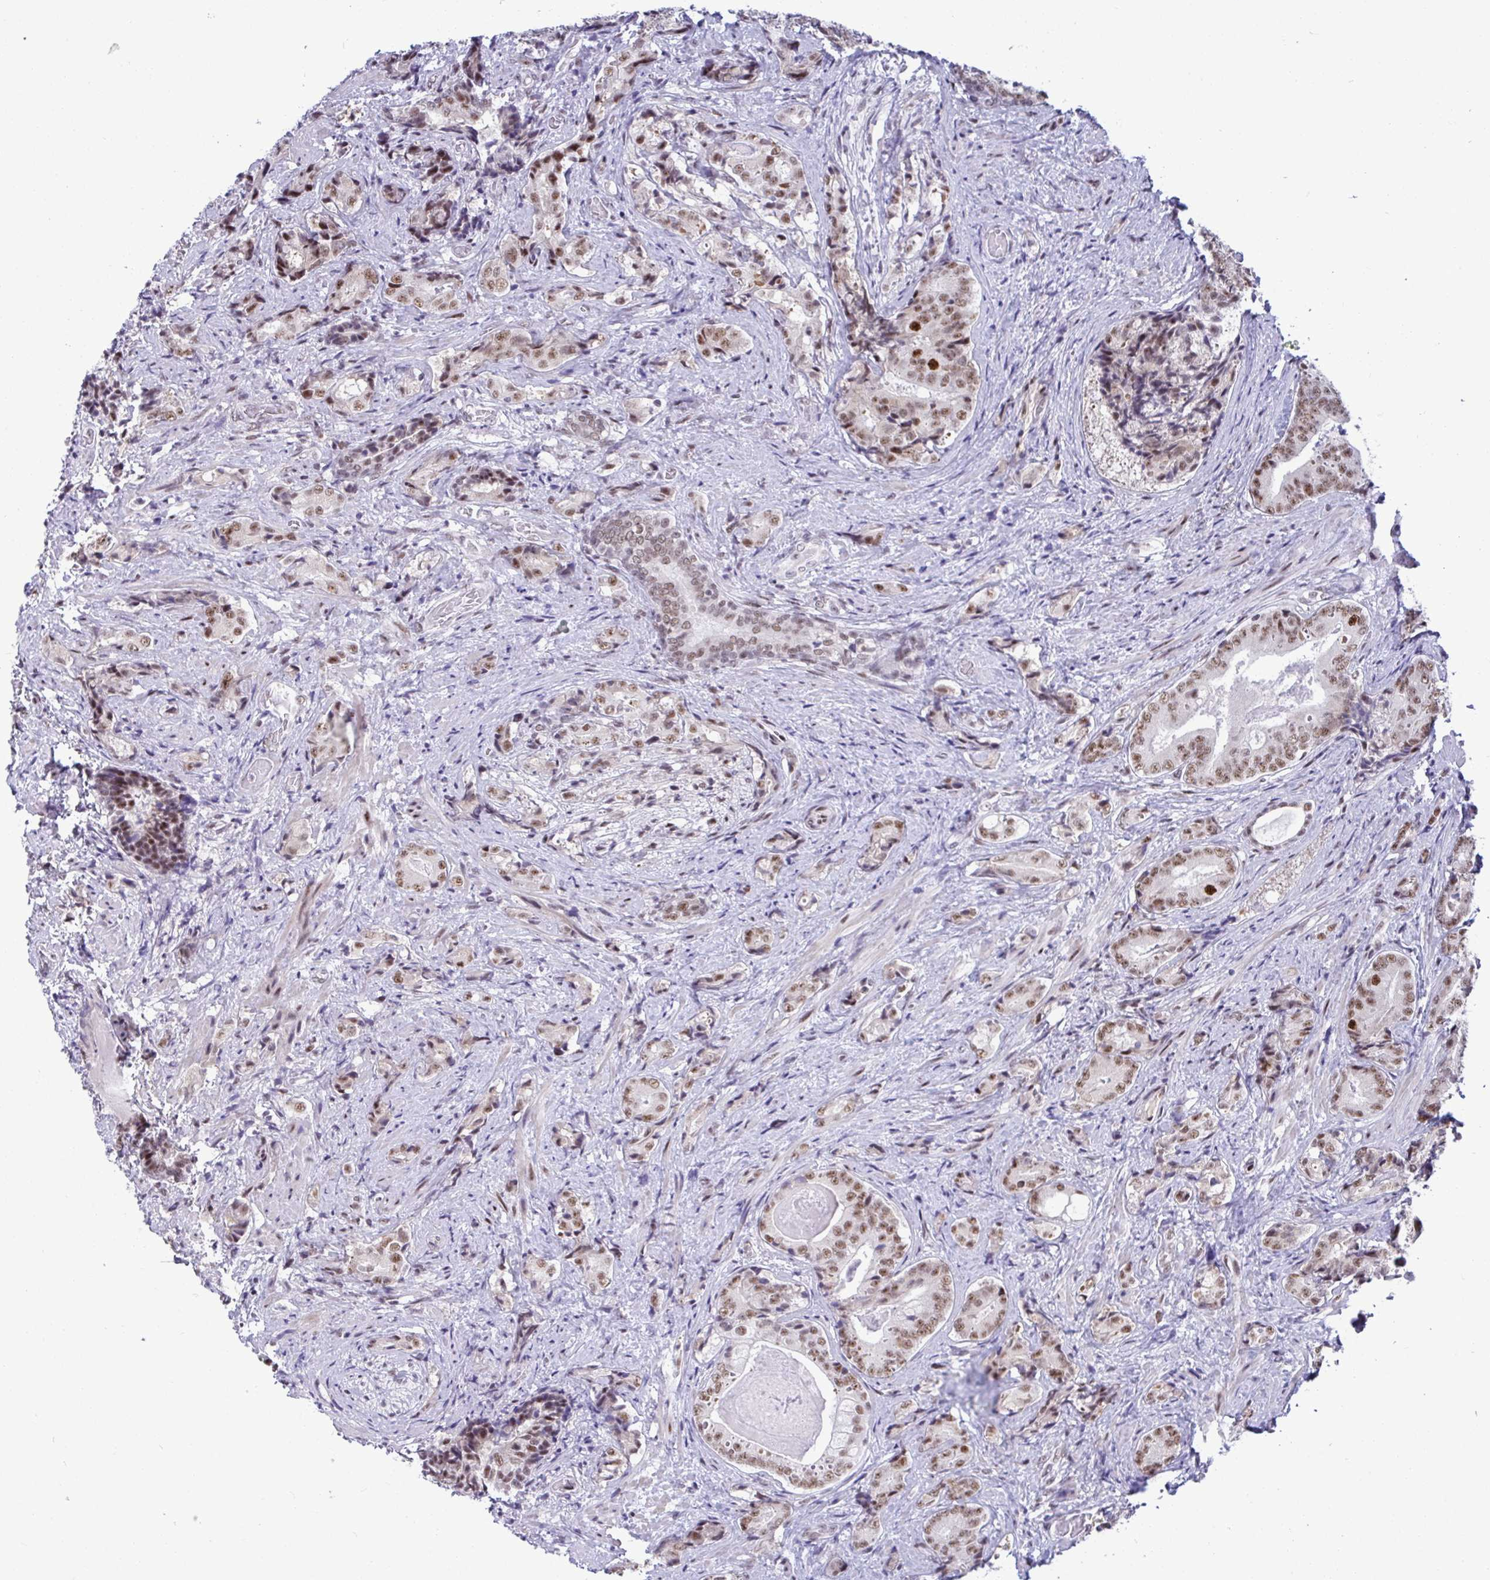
{"staining": {"intensity": "moderate", "quantity": ">75%", "location": "nuclear"}, "tissue": "prostate cancer", "cell_type": "Tumor cells", "image_type": "cancer", "snomed": [{"axis": "morphology", "description": "Adenocarcinoma, High grade"}, {"axis": "topography", "description": "Prostate"}], "caption": "IHC of prostate cancer reveals medium levels of moderate nuclear staining in approximately >75% of tumor cells.", "gene": "WBP11", "patient": {"sex": "male", "age": 62}}